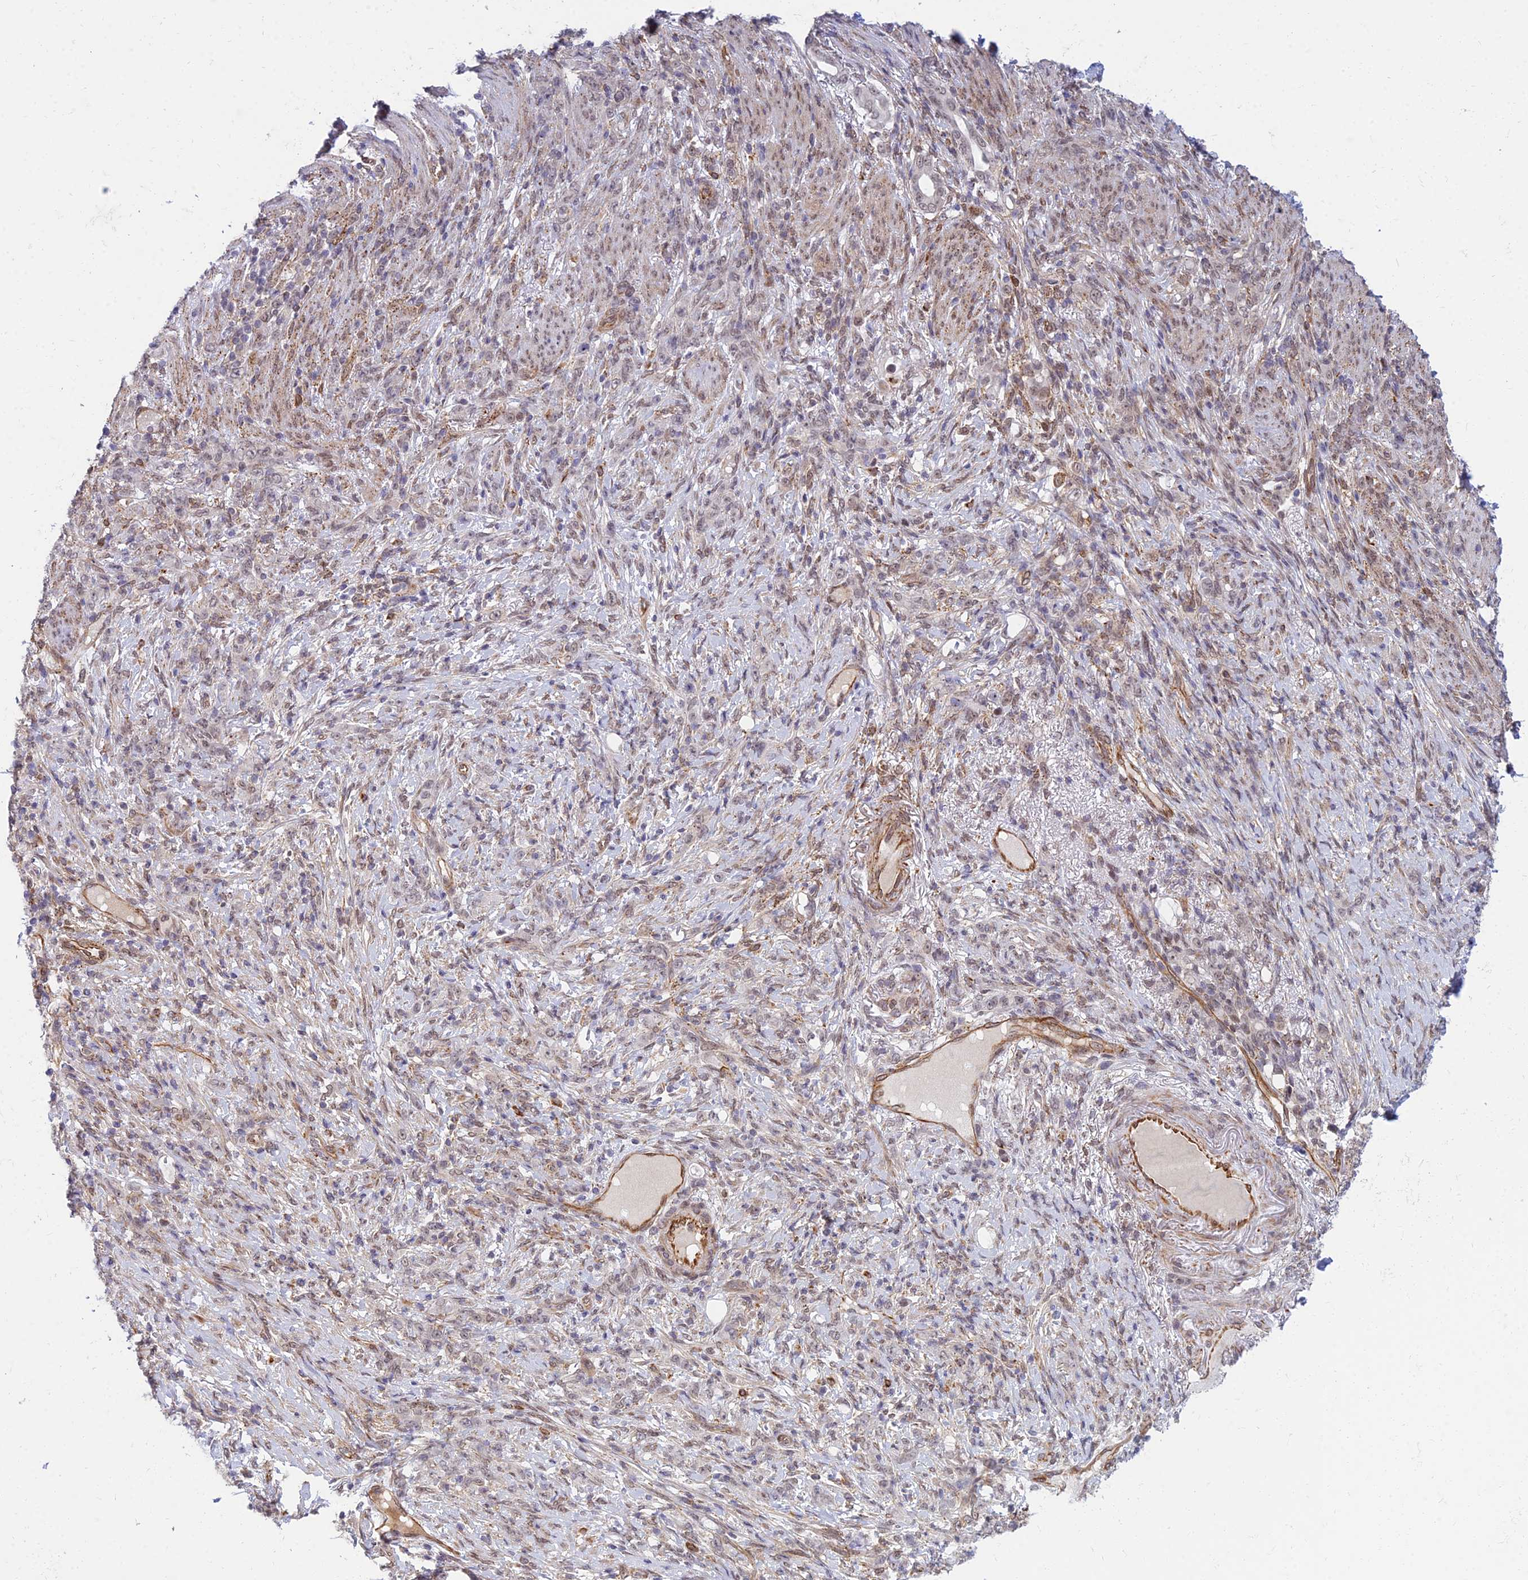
{"staining": {"intensity": "weak", "quantity": "25%-75%", "location": "nuclear"}, "tissue": "stomach cancer", "cell_type": "Tumor cells", "image_type": "cancer", "snomed": [{"axis": "morphology", "description": "Normal tissue, NOS"}, {"axis": "morphology", "description": "Adenocarcinoma, NOS"}, {"axis": "topography", "description": "Stomach"}], "caption": "Brown immunohistochemical staining in human stomach adenocarcinoma displays weak nuclear staining in about 25%-75% of tumor cells. (brown staining indicates protein expression, while blue staining denotes nuclei).", "gene": "SAPCD2", "patient": {"sex": "female", "age": 79}}